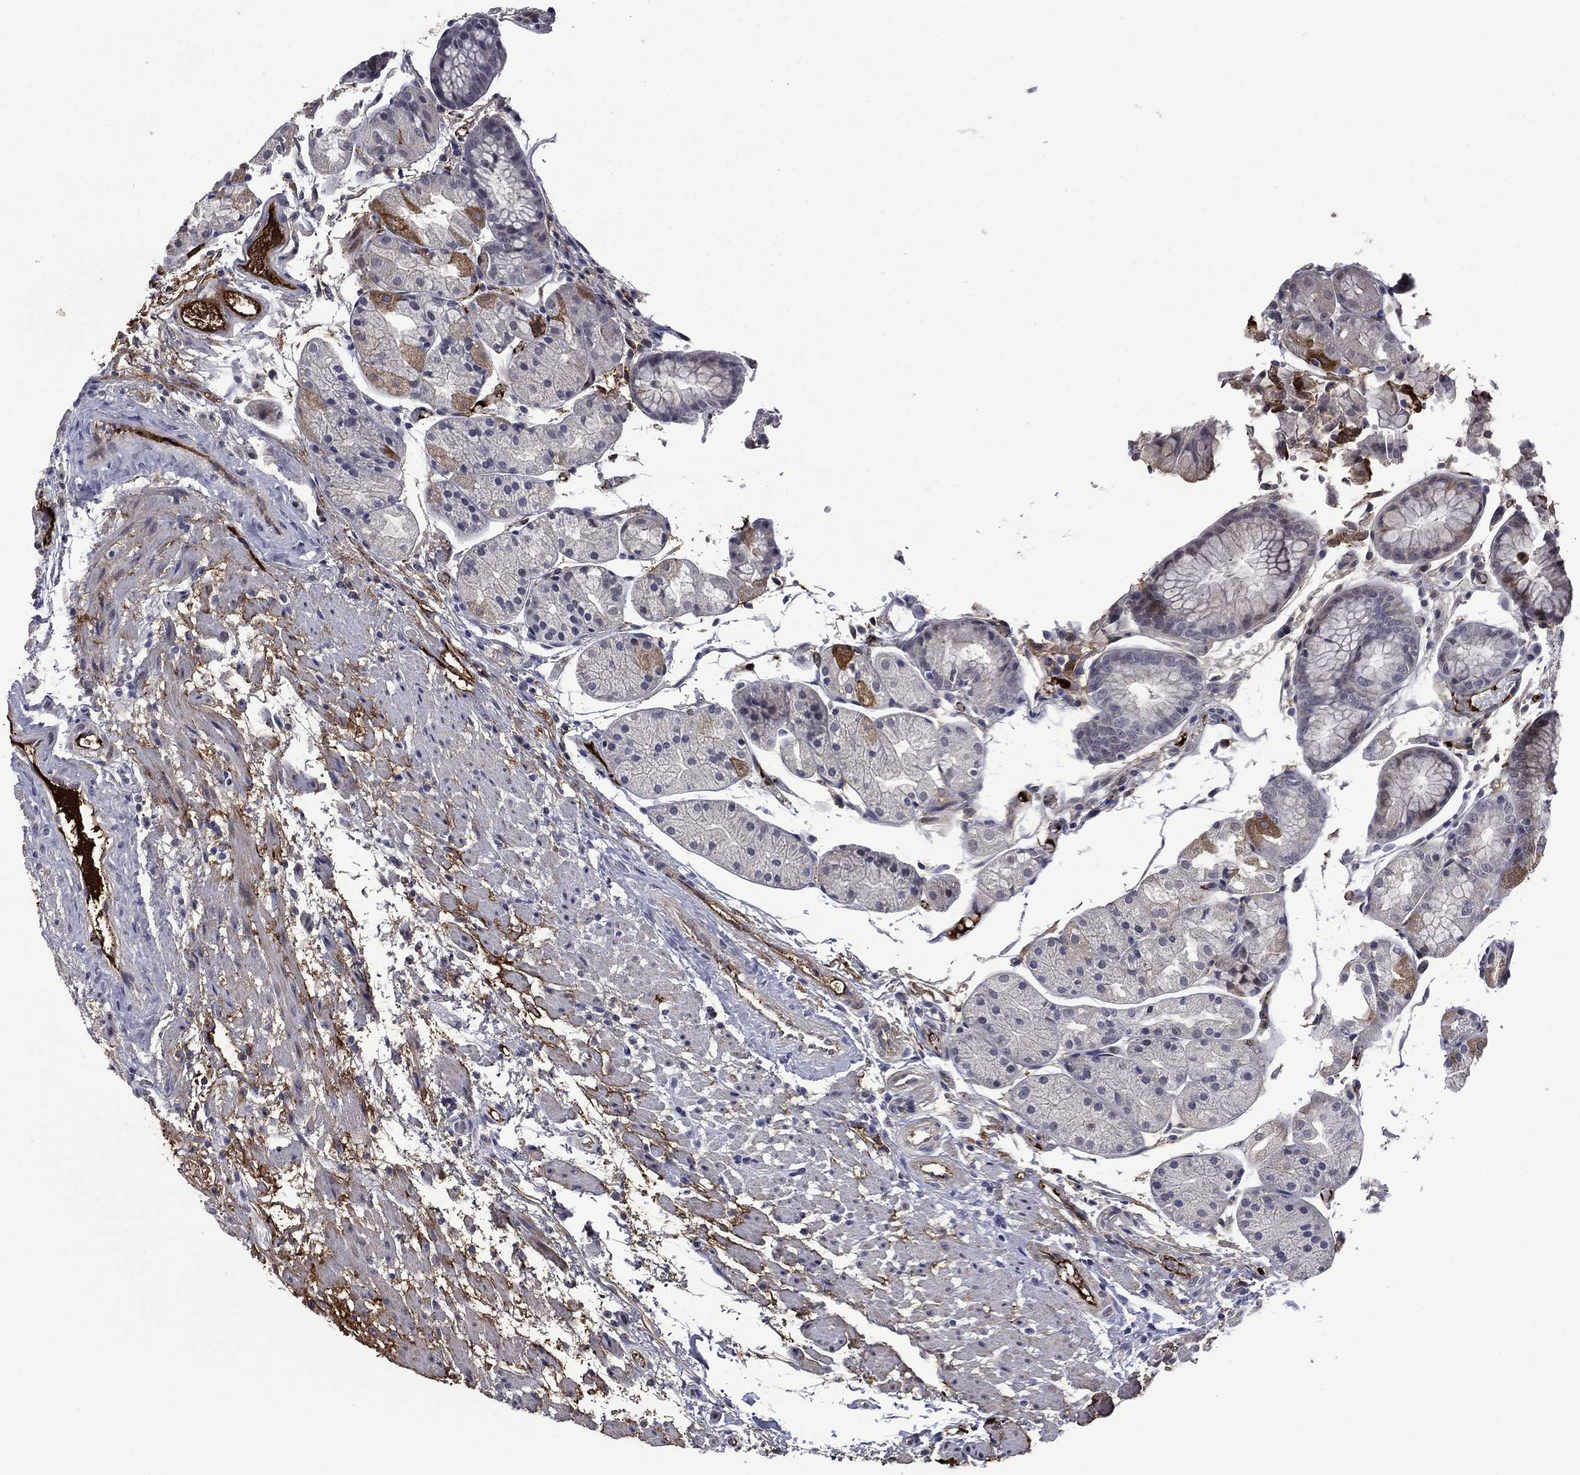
{"staining": {"intensity": "moderate", "quantity": "<25%", "location": "cytoplasmic/membranous"}, "tissue": "stomach", "cell_type": "Glandular cells", "image_type": "normal", "snomed": [{"axis": "morphology", "description": "Normal tissue, NOS"}, {"axis": "topography", "description": "Stomach, upper"}], "caption": "A brown stain highlights moderate cytoplasmic/membranous expression of a protein in glandular cells of benign human stomach.", "gene": "FGG", "patient": {"sex": "male", "age": 72}}